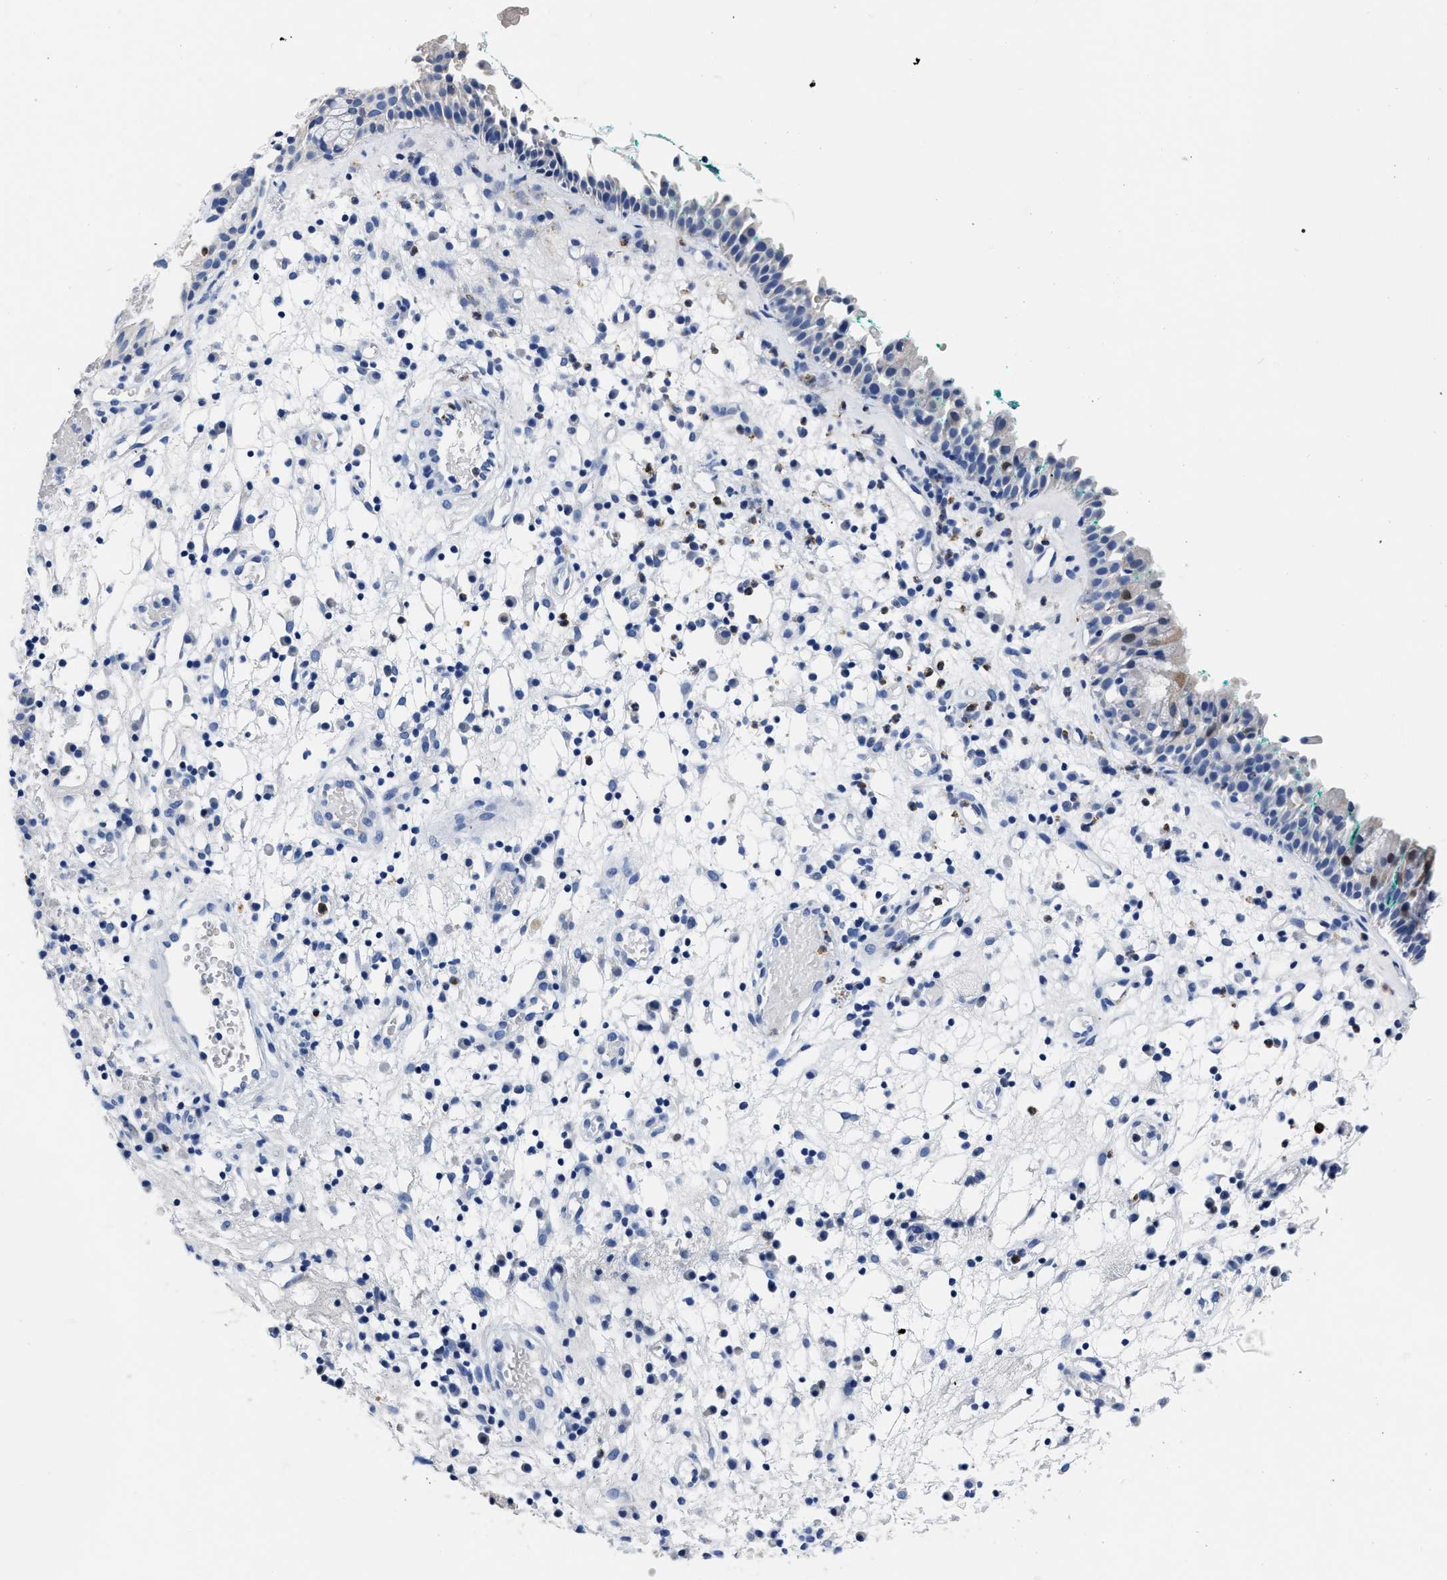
{"staining": {"intensity": "negative", "quantity": "none", "location": "none"}, "tissue": "nasopharynx", "cell_type": "Respiratory epithelial cells", "image_type": "normal", "snomed": [{"axis": "morphology", "description": "Normal tissue, NOS"}, {"axis": "morphology", "description": "Basal cell carcinoma"}, {"axis": "topography", "description": "Cartilage tissue"}, {"axis": "topography", "description": "Nasopharynx"}, {"axis": "topography", "description": "Oral tissue"}], "caption": "This is an immunohistochemistry histopathology image of benign nasopharynx. There is no staining in respiratory epithelial cells.", "gene": "OR10G3", "patient": {"sex": "female", "age": 77}}